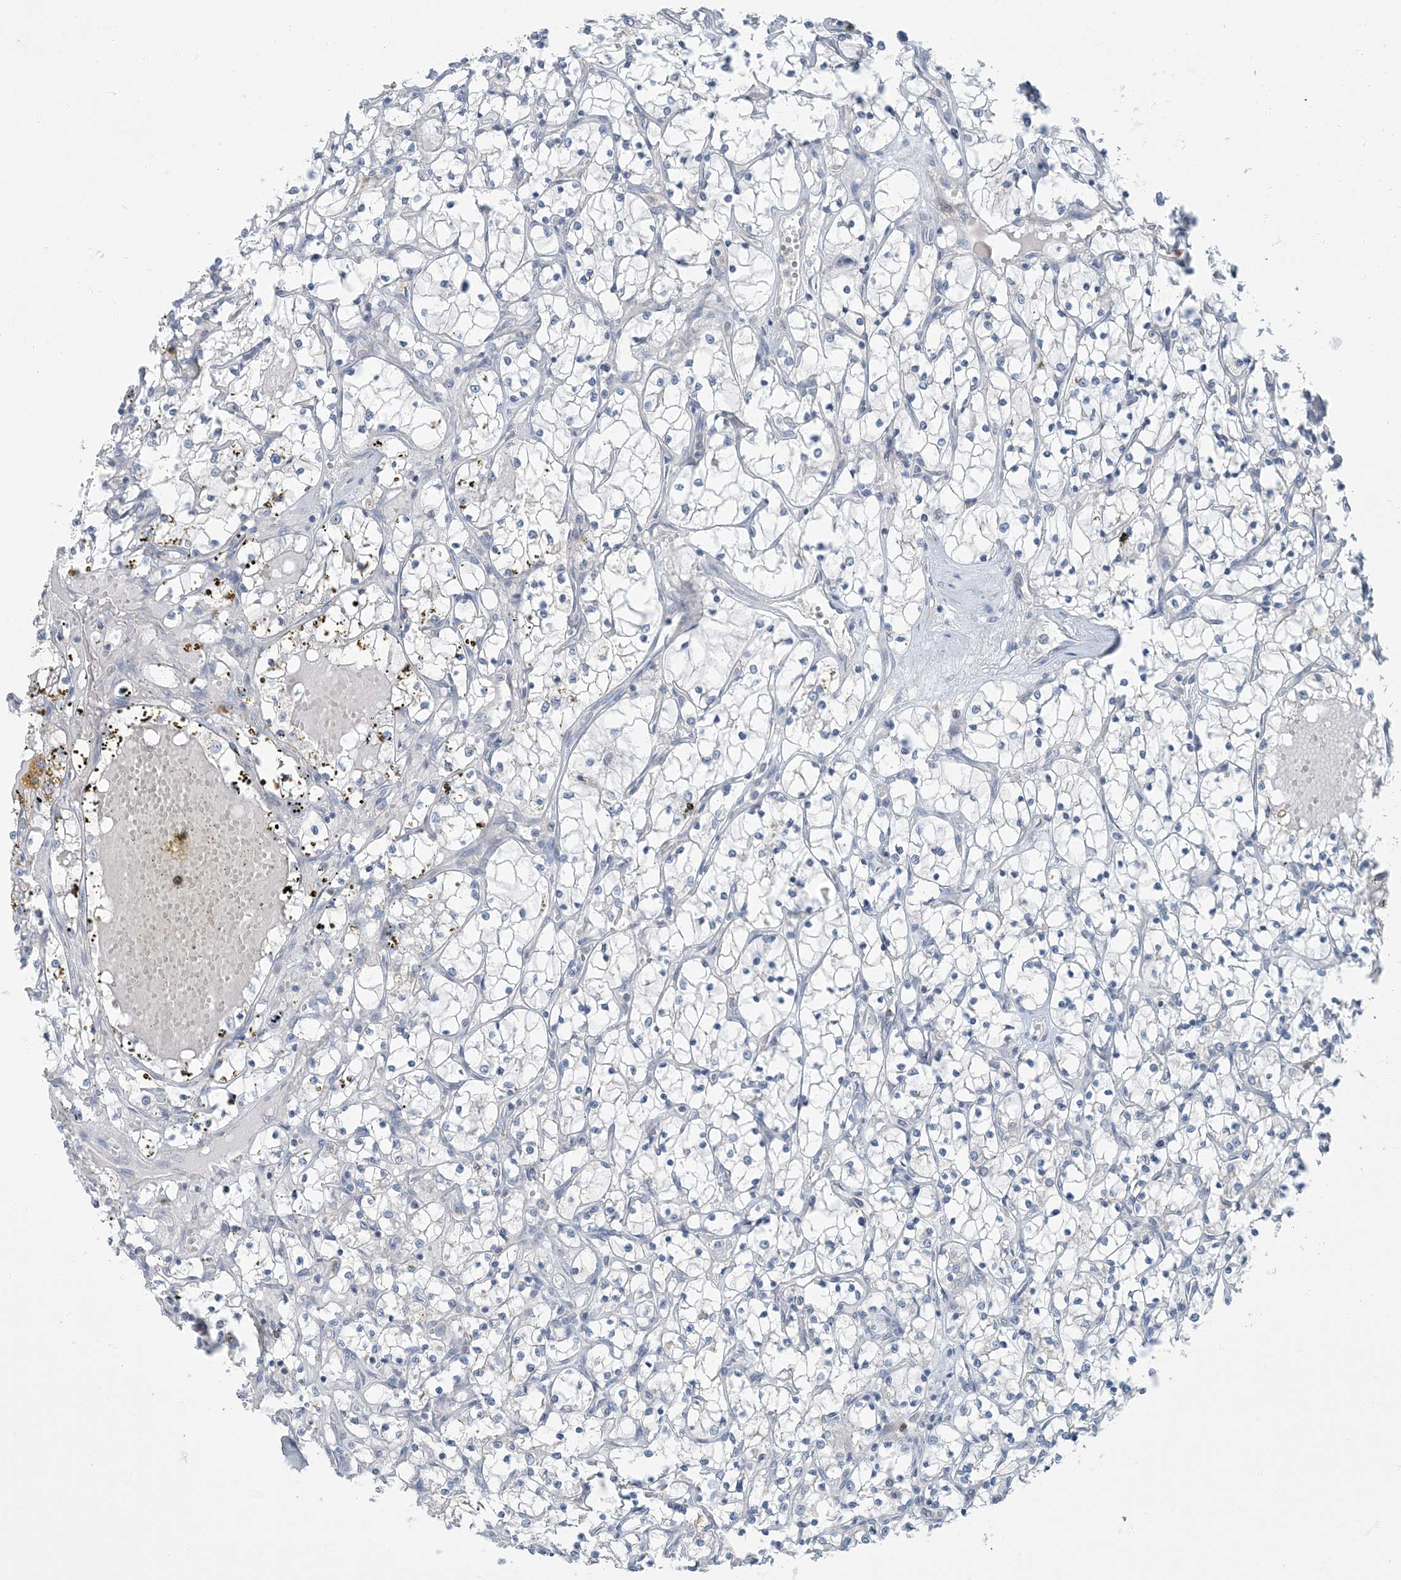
{"staining": {"intensity": "negative", "quantity": "none", "location": "none"}, "tissue": "renal cancer", "cell_type": "Tumor cells", "image_type": "cancer", "snomed": [{"axis": "morphology", "description": "Adenocarcinoma, NOS"}, {"axis": "topography", "description": "Kidney"}], "caption": "Immunohistochemical staining of human renal cancer demonstrates no significant staining in tumor cells.", "gene": "EPHA4", "patient": {"sex": "female", "age": 69}}